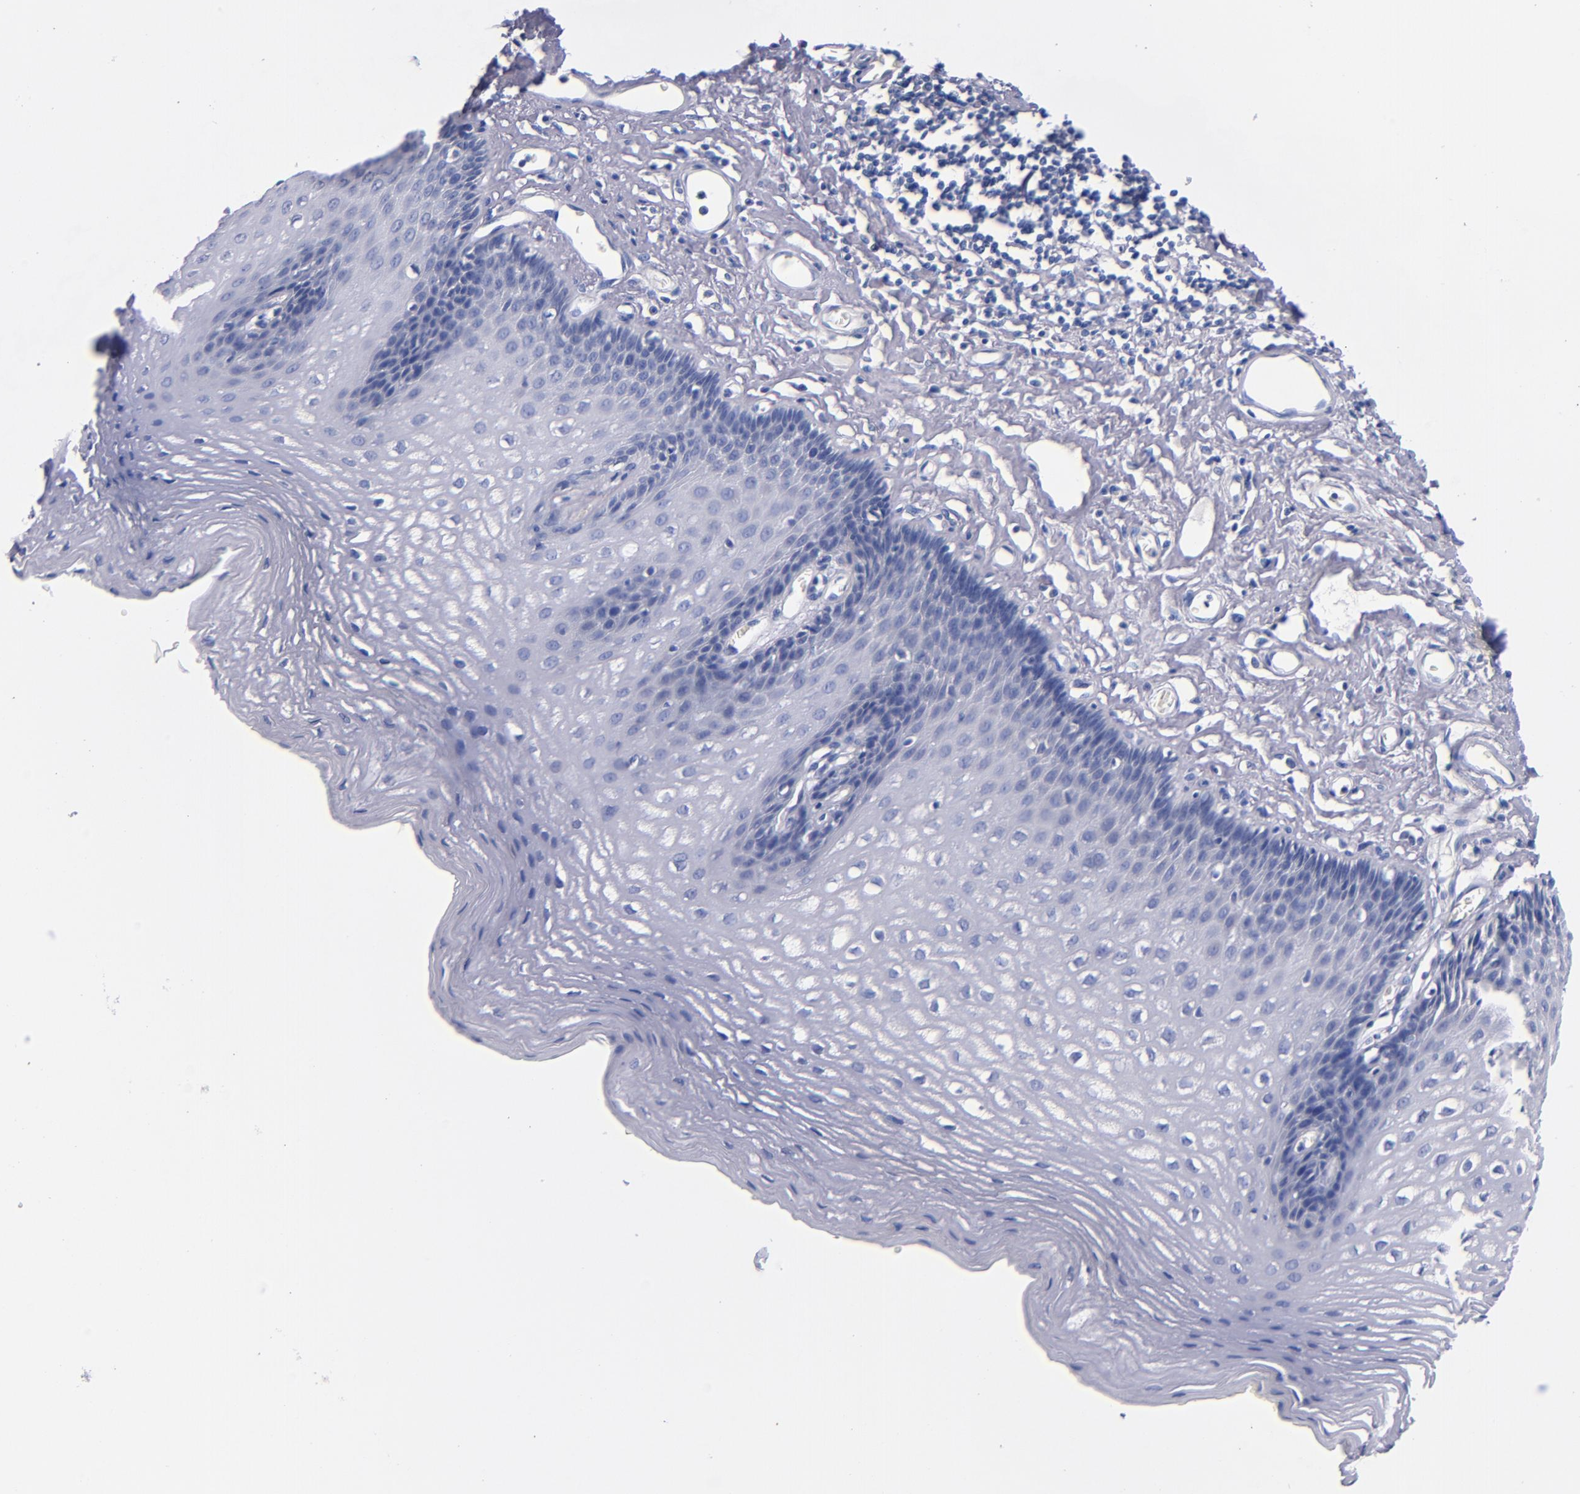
{"staining": {"intensity": "negative", "quantity": "none", "location": "none"}, "tissue": "esophagus", "cell_type": "Squamous epithelial cells", "image_type": "normal", "snomed": [{"axis": "morphology", "description": "Normal tissue, NOS"}, {"axis": "topography", "description": "Esophagus"}], "caption": "This is a micrograph of immunohistochemistry (IHC) staining of benign esophagus, which shows no staining in squamous epithelial cells.", "gene": "CNTNAP2", "patient": {"sex": "female", "age": 70}}